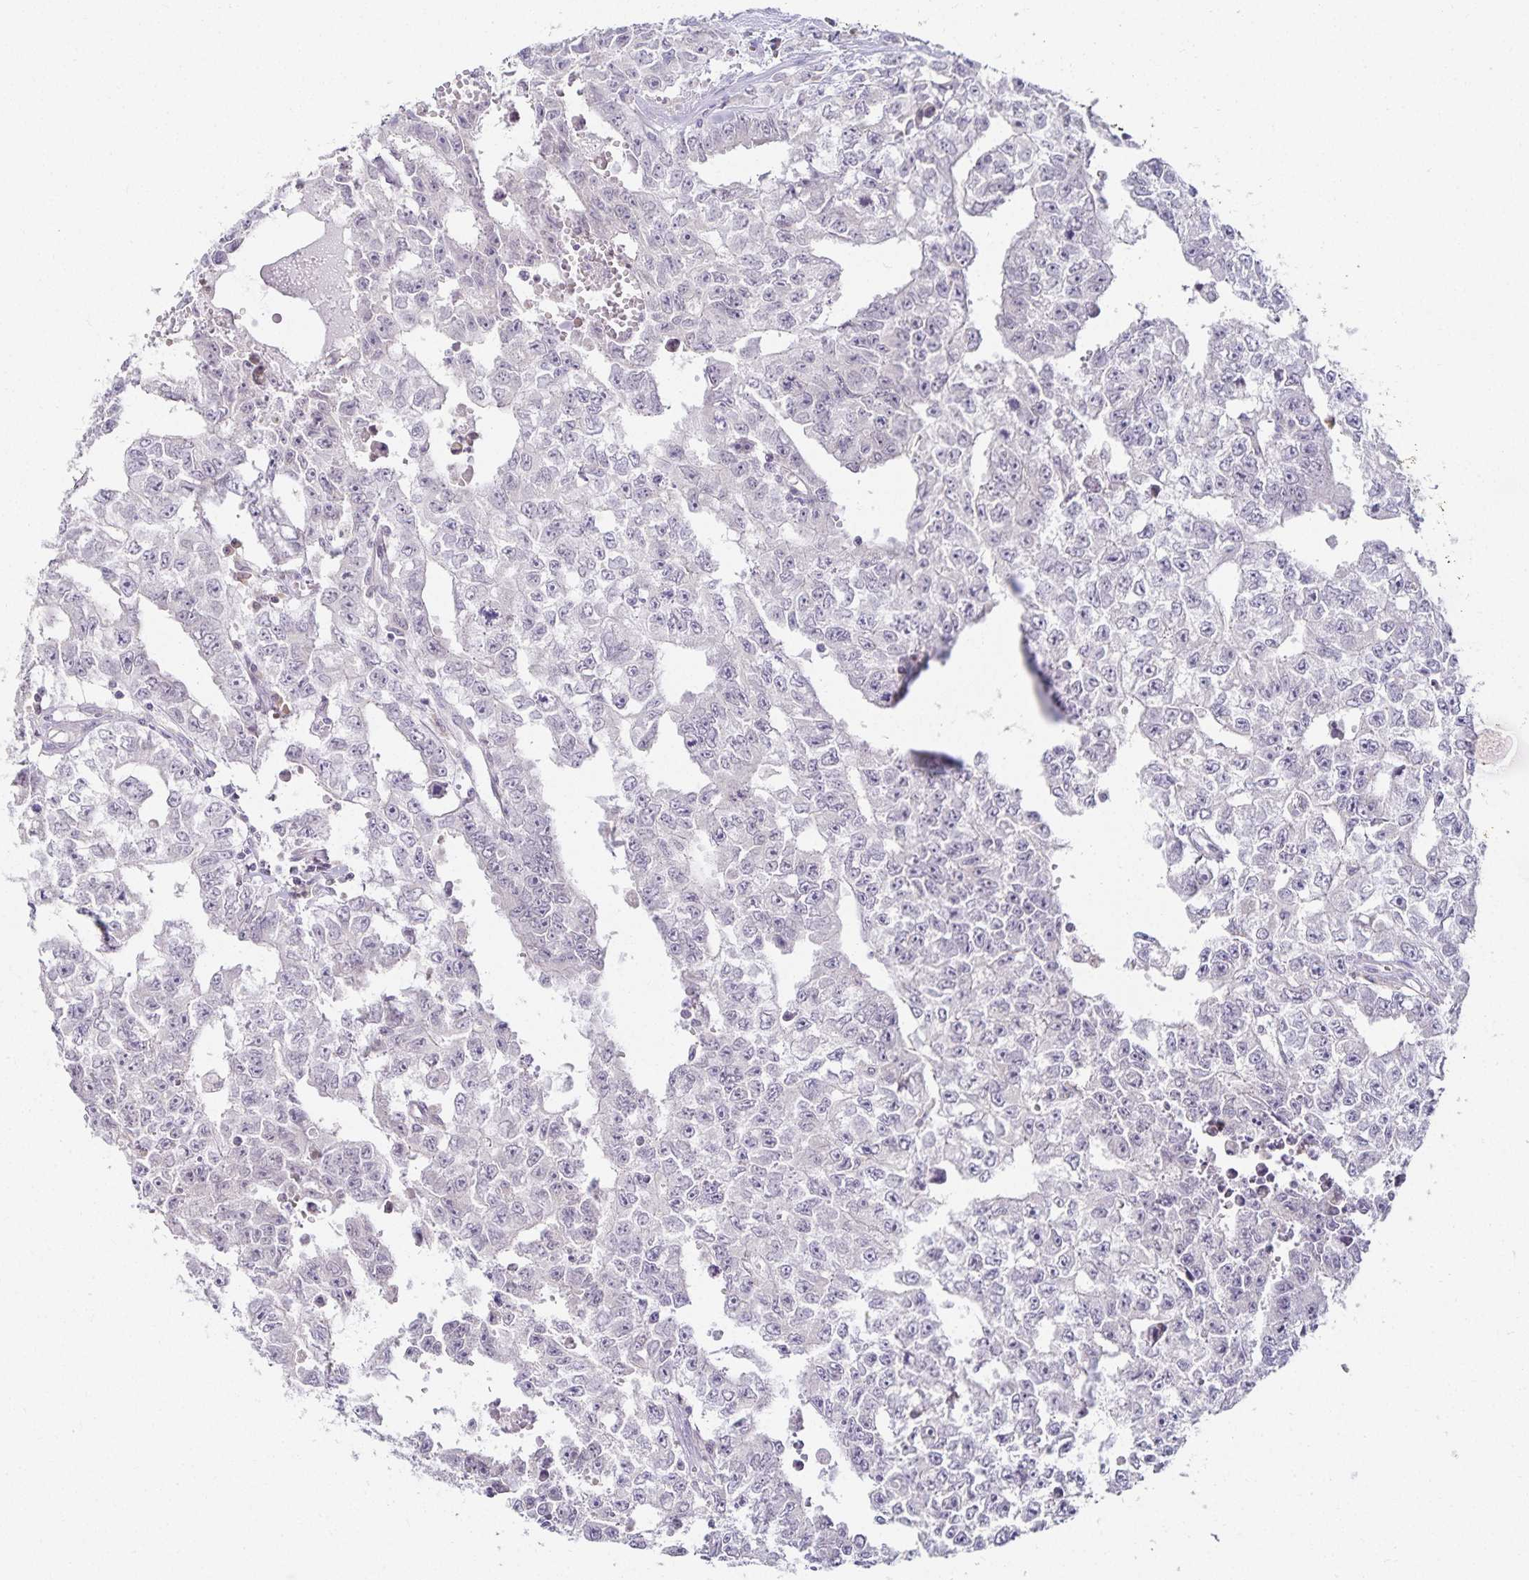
{"staining": {"intensity": "negative", "quantity": "none", "location": "none"}, "tissue": "testis cancer", "cell_type": "Tumor cells", "image_type": "cancer", "snomed": [{"axis": "morphology", "description": "Carcinoma, Embryonal, NOS"}, {"axis": "morphology", "description": "Teratoma, malignant, NOS"}, {"axis": "topography", "description": "Testis"}], "caption": "High power microscopy histopathology image of an immunohistochemistry histopathology image of malignant teratoma (testis), revealing no significant positivity in tumor cells.", "gene": "GP2", "patient": {"sex": "male", "age": 24}}